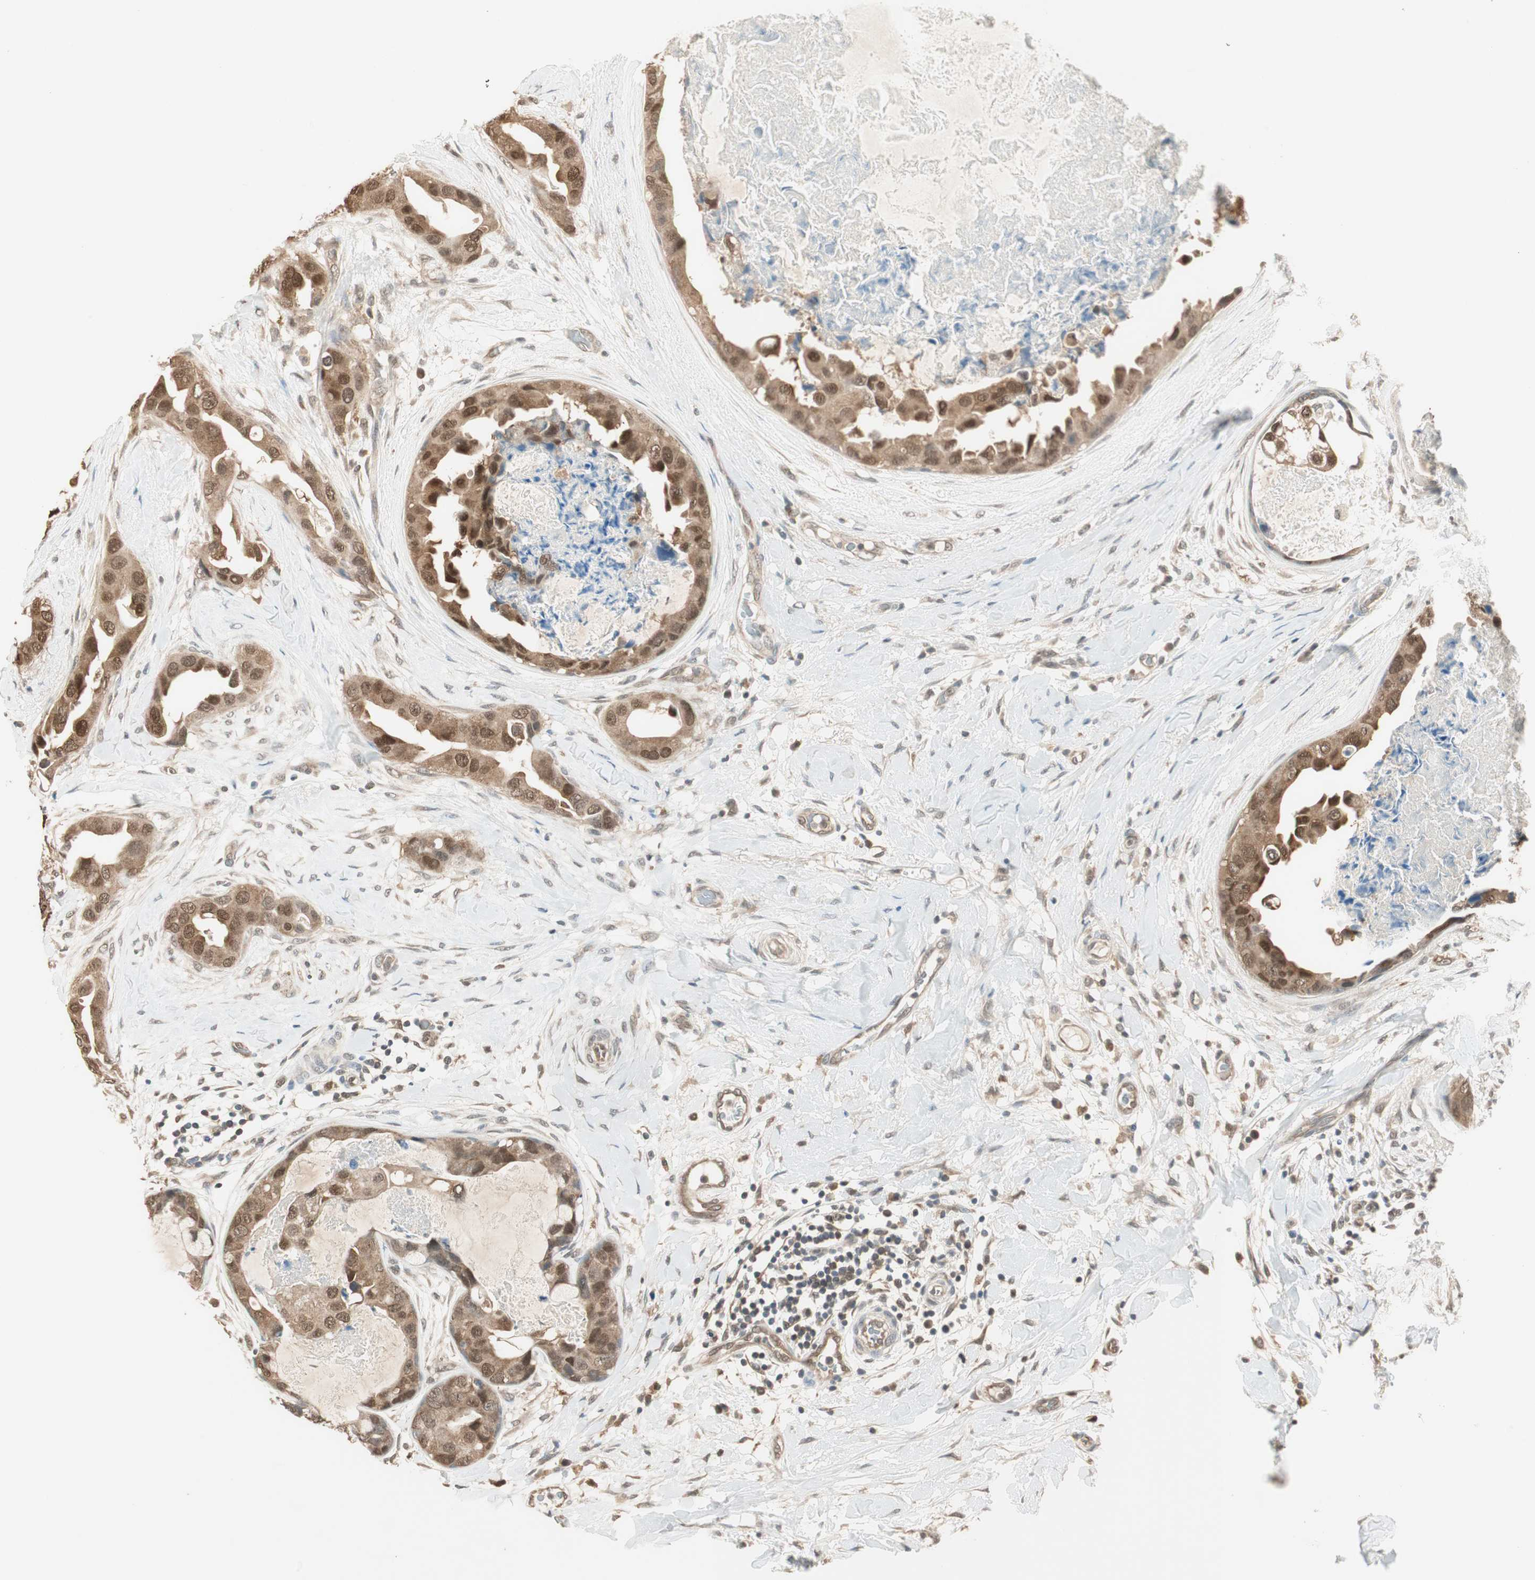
{"staining": {"intensity": "moderate", "quantity": ">75%", "location": "cytoplasmic/membranous,nuclear"}, "tissue": "breast cancer", "cell_type": "Tumor cells", "image_type": "cancer", "snomed": [{"axis": "morphology", "description": "Duct carcinoma"}, {"axis": "topography", "description": "Breast"}], "caption": "This is an image of IHC staining of intraductal carcinoma (breast), which shows moderate staining in the cytoplasmic/membranous and nuclear of tumor cells.", "gene": "USP5", "patient": {"sex": "female", "age": 40}}